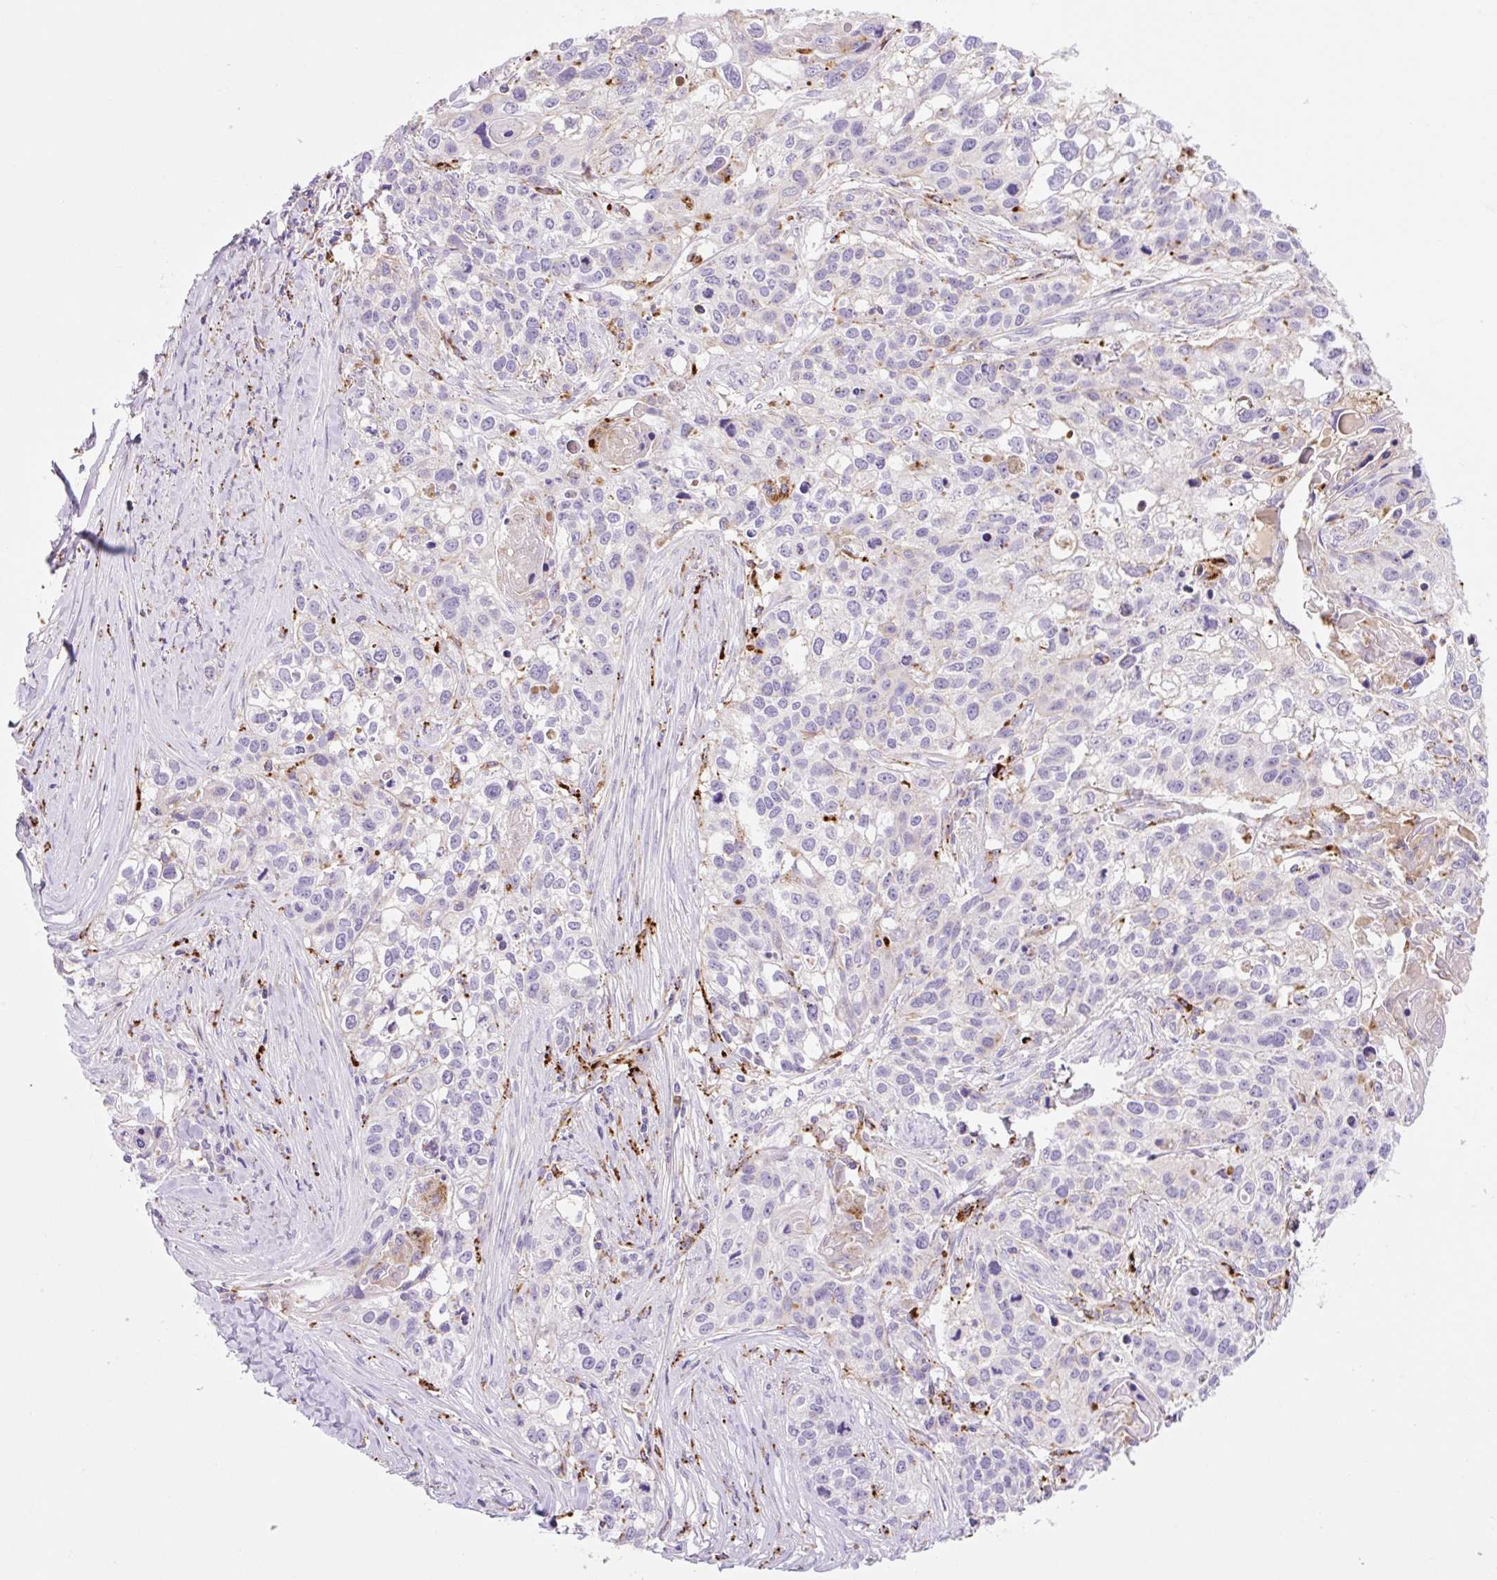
{"staining": {"intensity": "negative", "quantity": "none", "location": "none"}, "tissue": "lung cancer", "cell_type": "Tumor cells", "image_type": "cancer", "snomed": [{"axis": "morphology", "description": "Squamous cell carcinoma, NOS"}, {"axis": "topography", "description": "Lung"}], "caption": "Immunohistochemical staining of human lung cancer (squamous cell carcinoma) shows no significant positivity in tumor cells. (DAB (3,3'-diaminobenzidine) immunohistochemistry, high magnification).", "gene": "HEXA", "patient": {"sex": "male", "age": 74}}